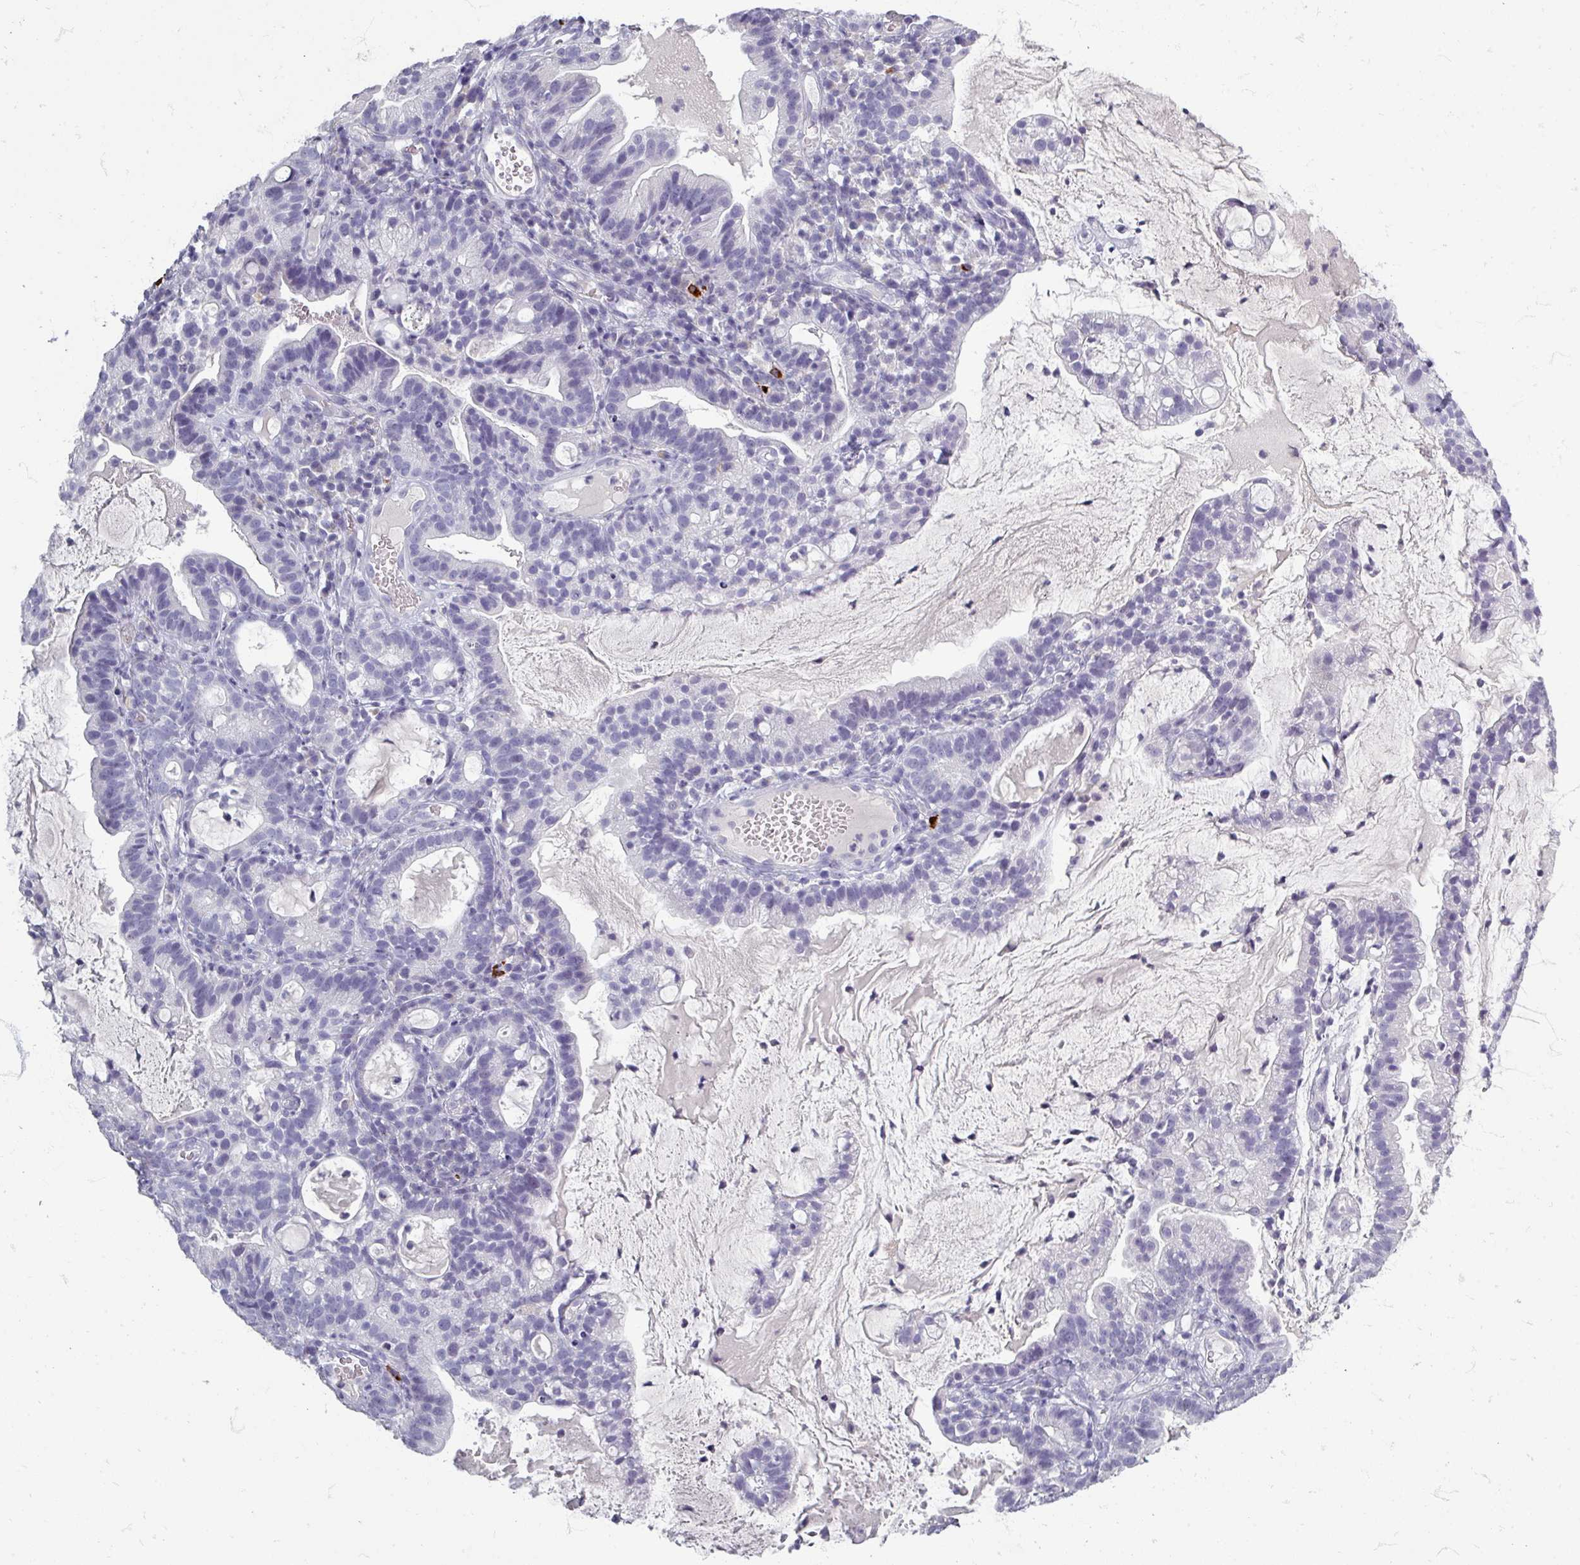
{"staining": {"intensity": "negative", "quantity": "none", "location": "none"}, "tissue": "cervical cancer", "cell_type": "Tumor cells", "image_type": "cancer", "snomed": [{"axis": "morphology", "description": "Adenocarcinoma, NOS"}, {"axis": "topography", "description": "Cervix"}], "caption": "Tumor cells show no significant staining in cervical adenocarcinoma.", "gene": "ZNF878", "patient": {"sex": "female", "age": 41}}